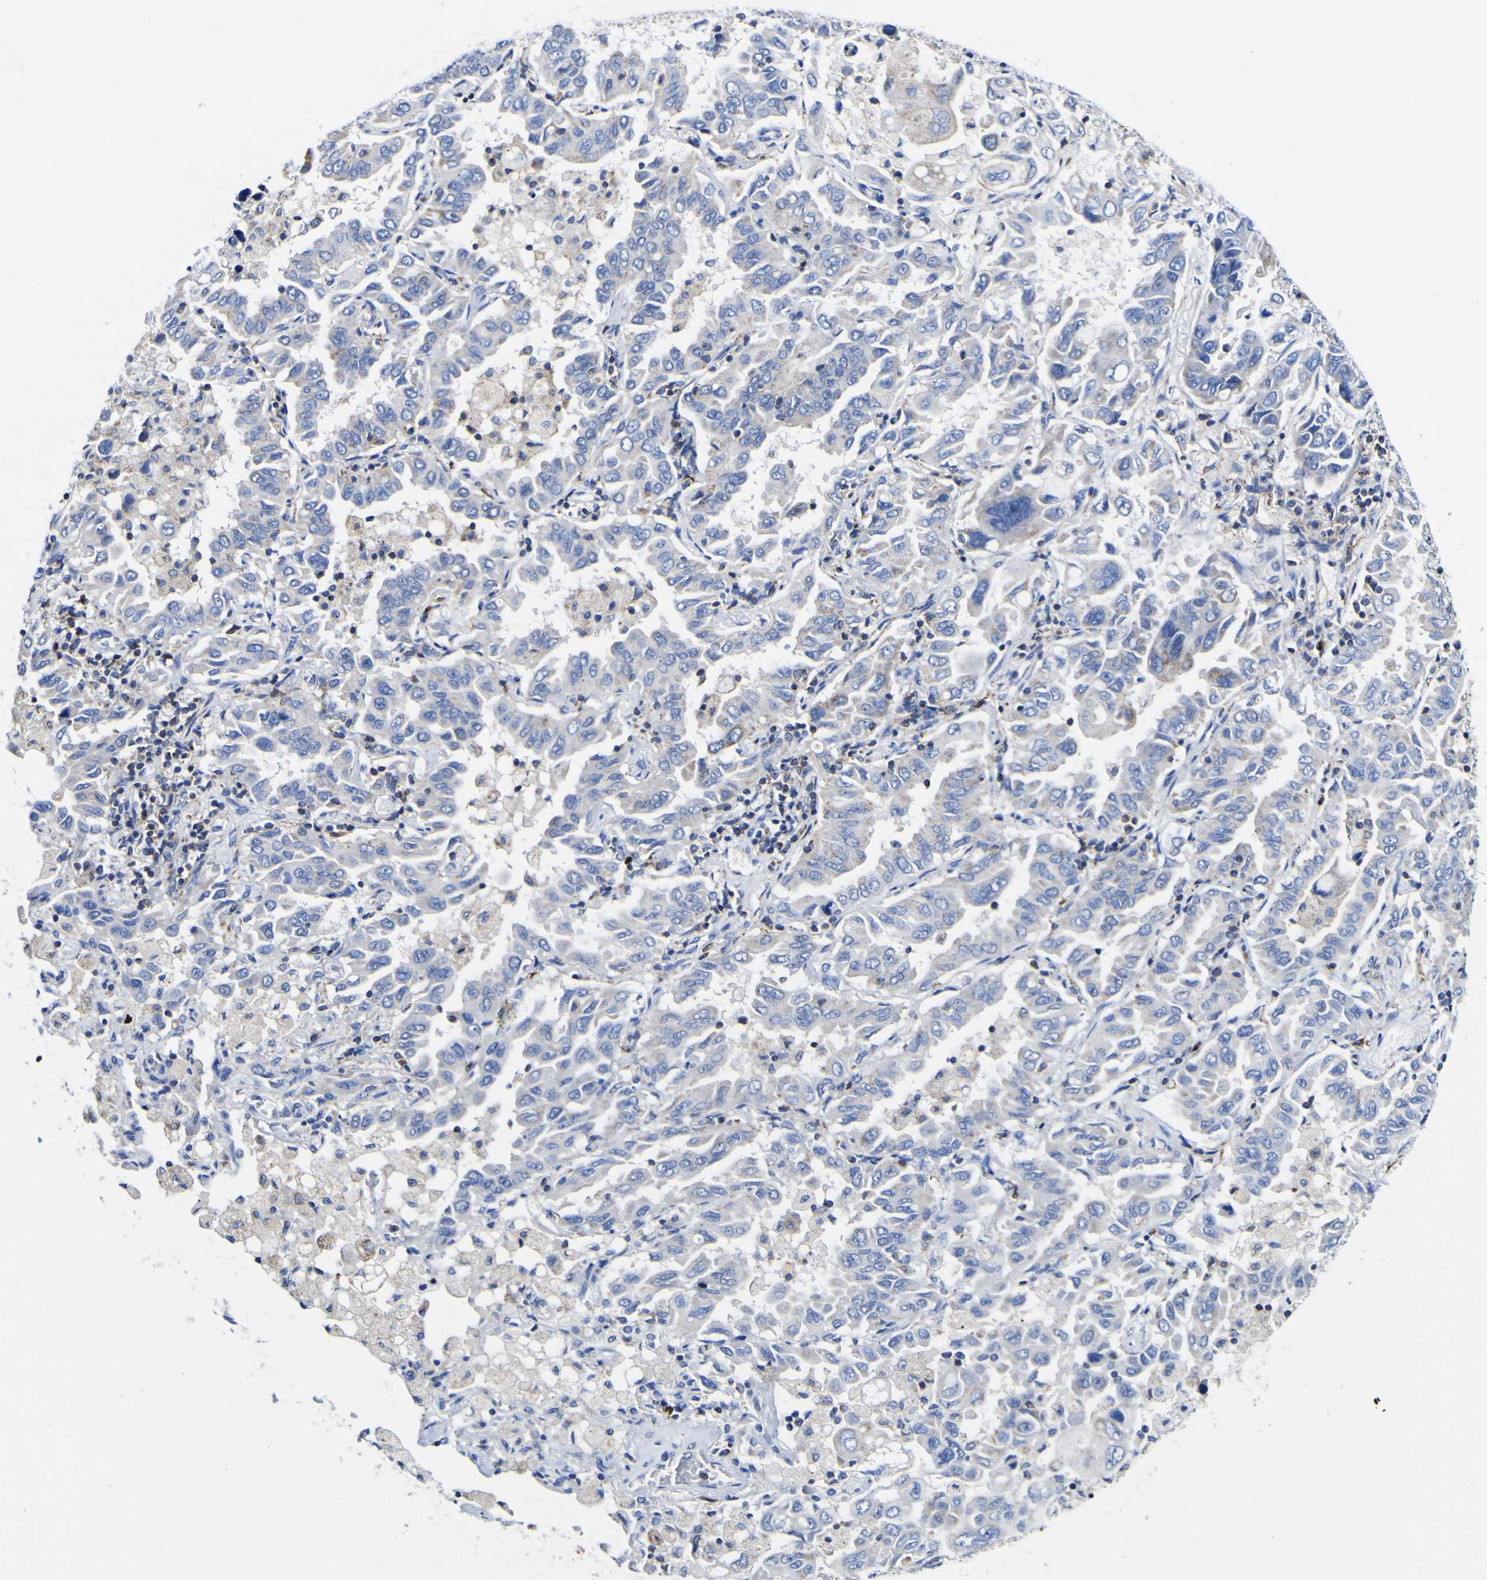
{"staining": {"intensity": "moderate", "quantity": "<25%", "location": "cytoplasmic/membranous"}, "tissue": "lung cancer", "cell_type": "Tumor cells", "image_type": "cancer", "snomed": [{"axis": "morphology", "description": "Adenocarcinoma, NOS"}, {"axis": "topography", "description": "Lung"}], "caption": "Immunohistochemical staining of adenocarcinoma (lung) exhibits low levels of moderate cytoplasmic/membranous expression in approximately <25% of tumor cells.", "gene": "CCDC90B", "patient": {"sex": "male", "age": 64}}